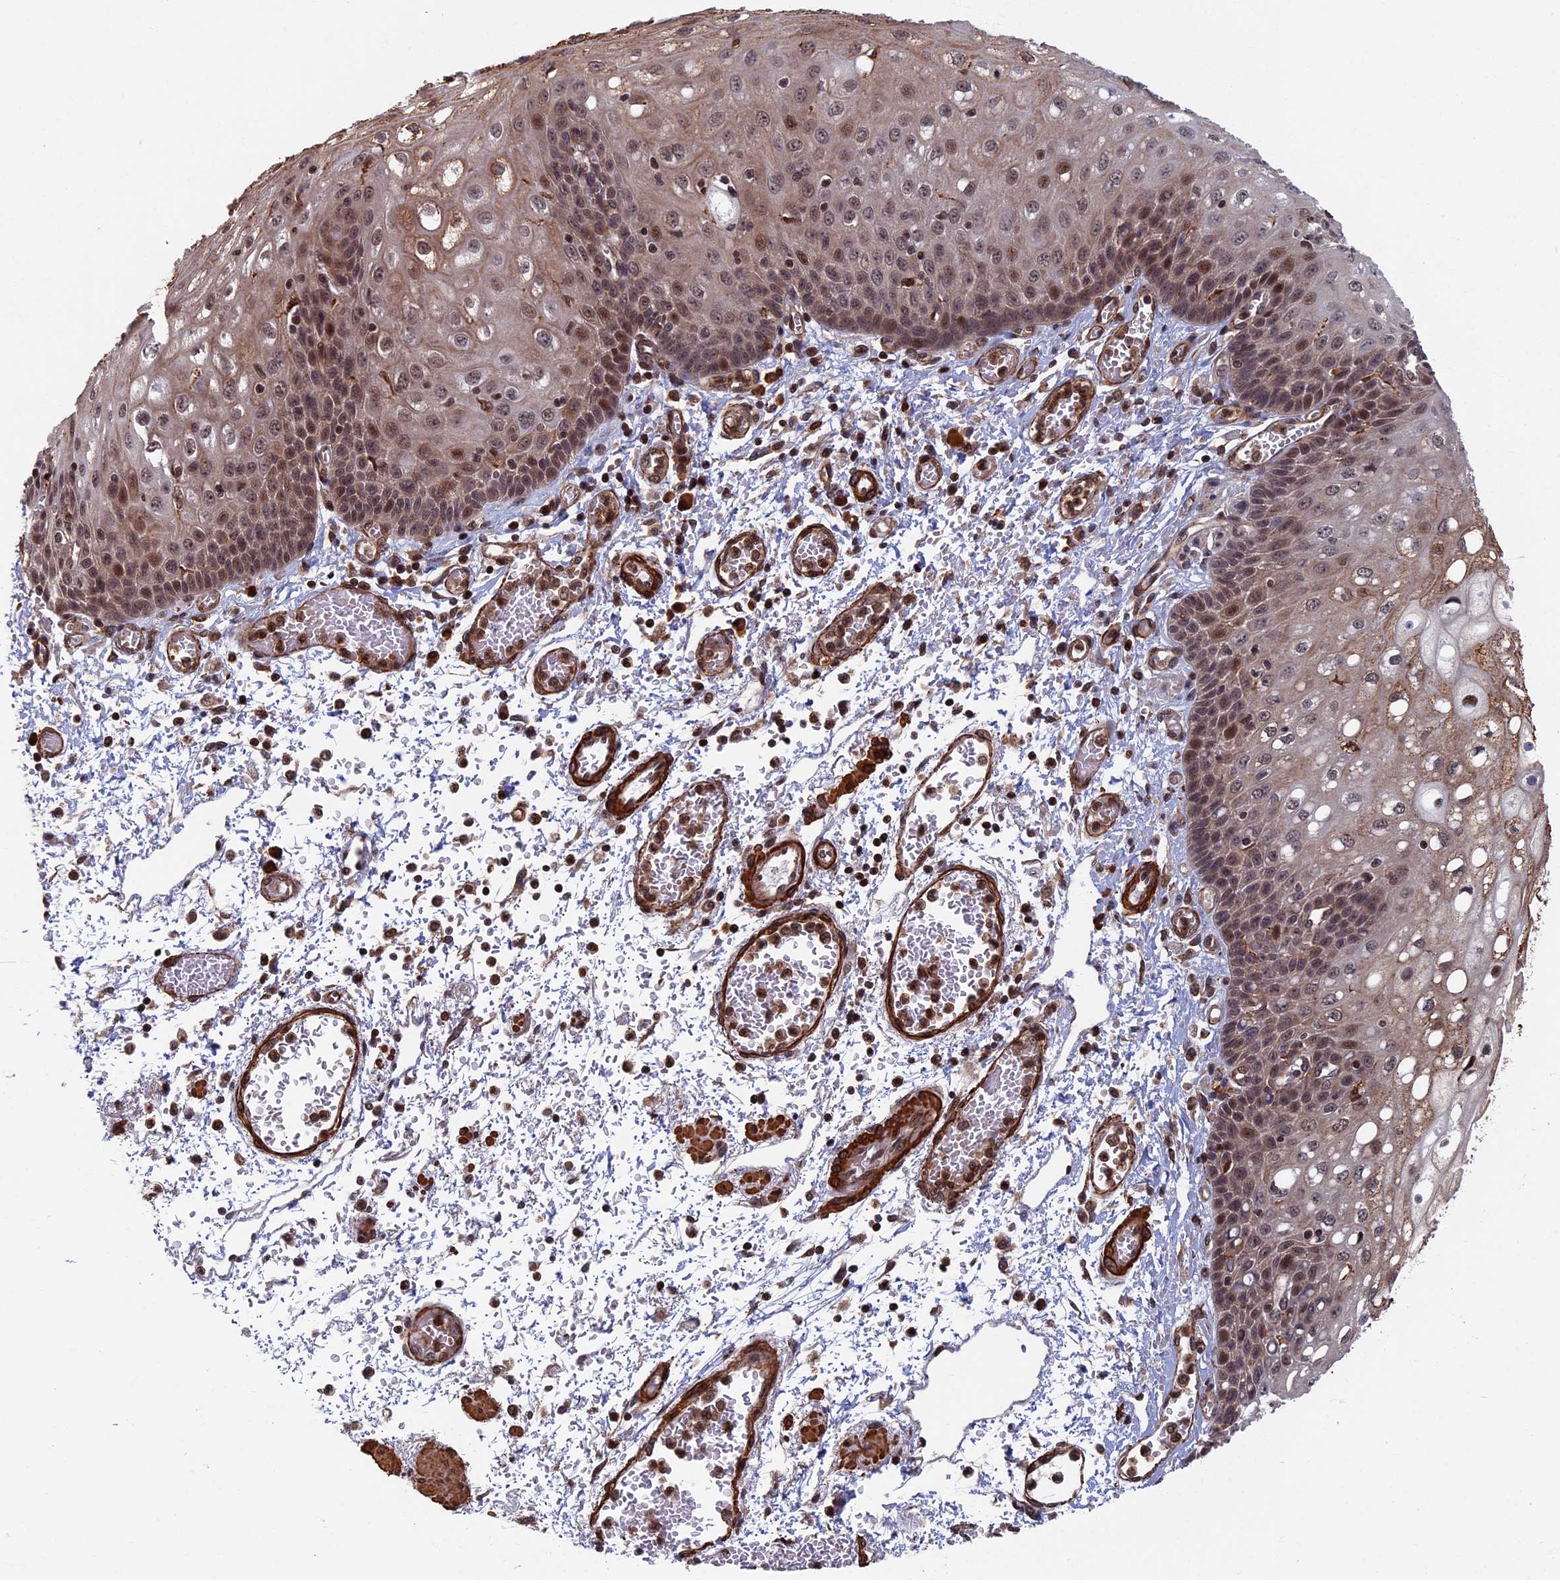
{"staining": {"intensity": "moderate", "quantity": "25%-75%", "location": "cytoplasmic/membranous,nuclear"}, "tissue": "esophagus", "cell_type": "Squamous epithelial cells", "image_type": "normal", "snomed": [{"axis": "morphology", "description": "Normal tissue, NOS"}, {"axis": "topography", "description": "Esophagus"}], "caption": "DAB immunohistochemical staining of unremarkable esophagus shows moderate cytoplasmic/membranous,nuclear protein positivity in approximately 25%-75% of squamous epithelial cells.", "gene": "CTDP1", "patient": {"sex": "male", "age": 81}}